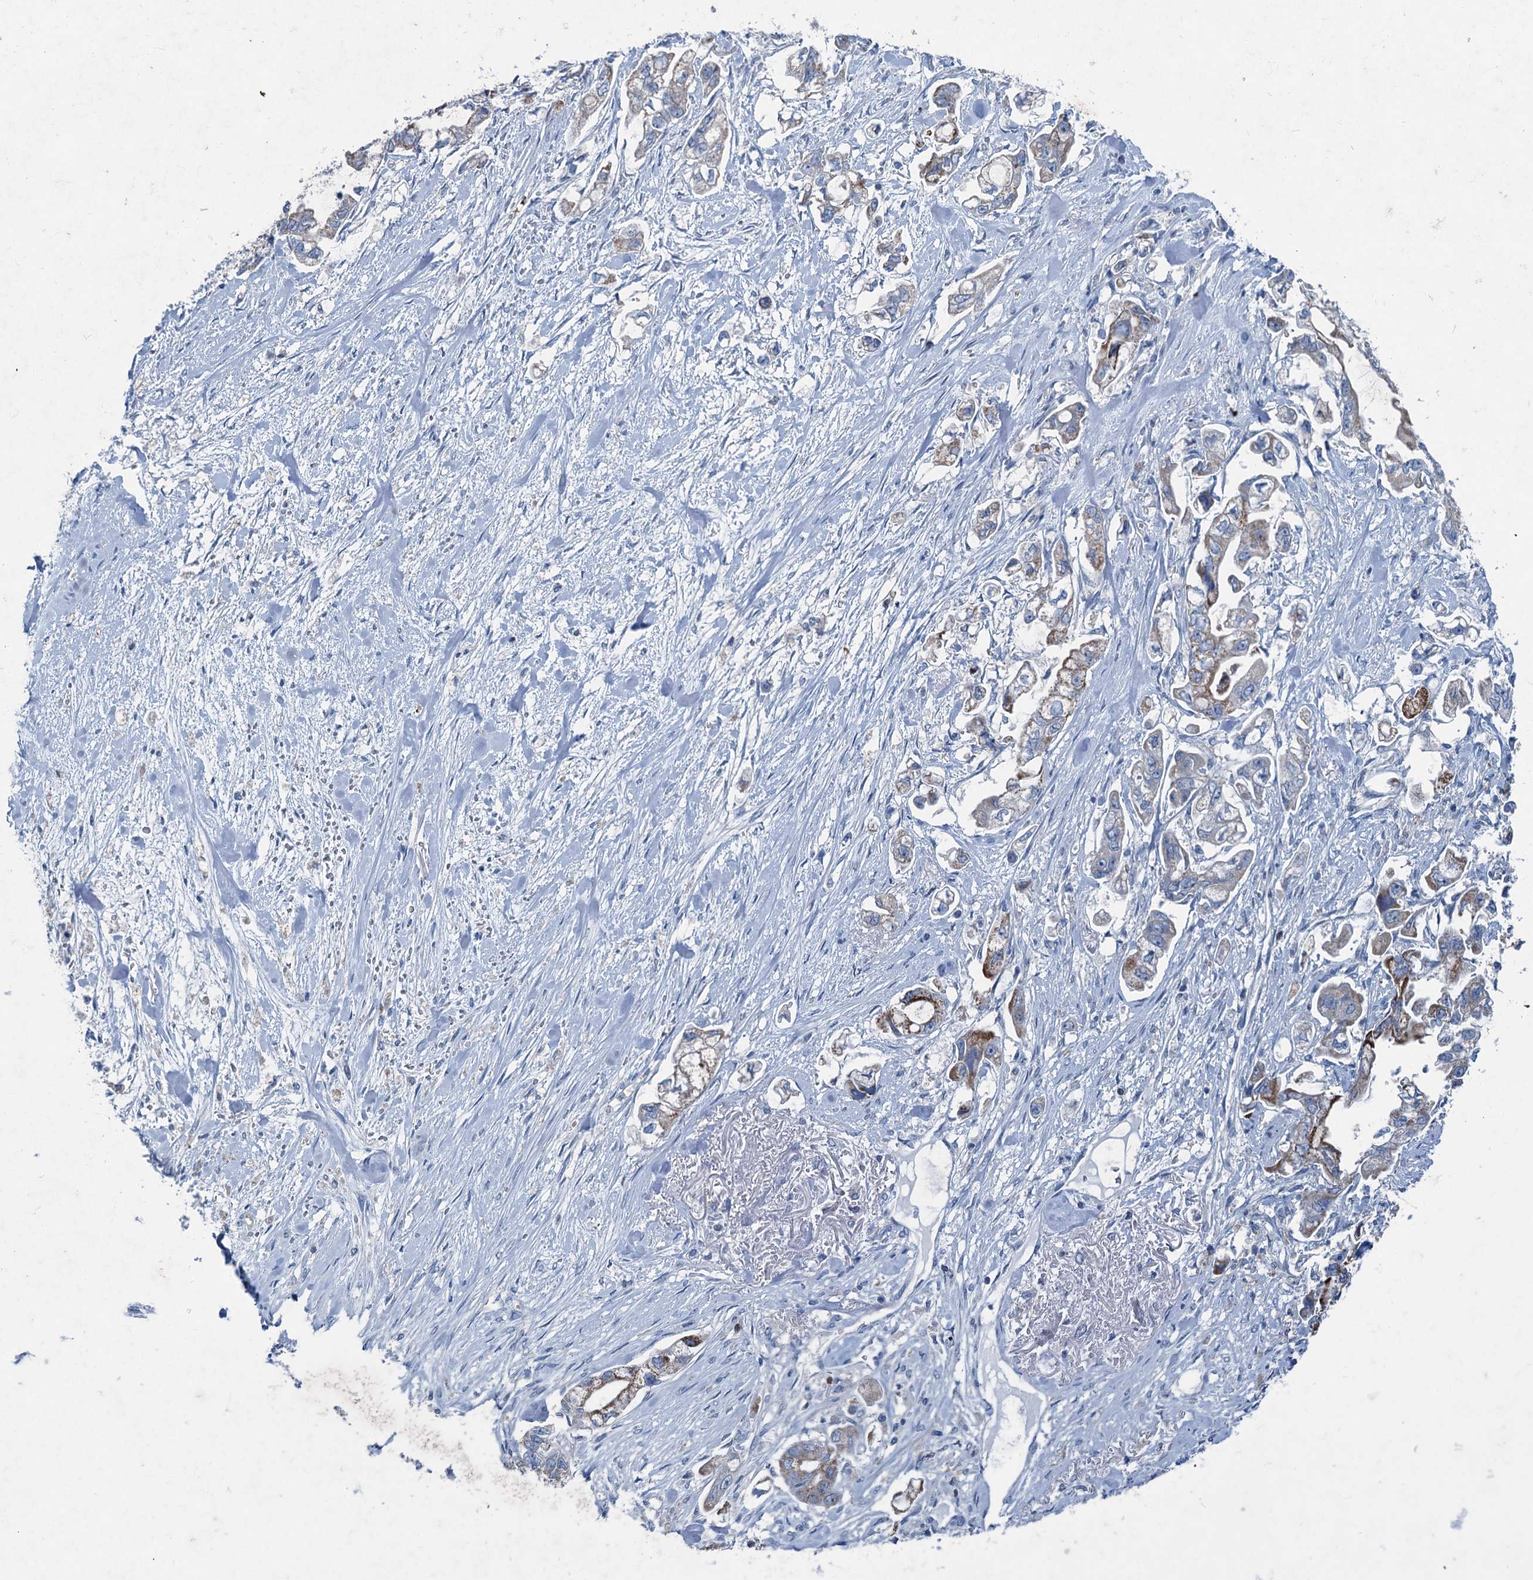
{"staining": {"intensity": "moderate", "quantity": "25%-75%", "location": "cytoplasmic/membranous"}, "tissue": "stomach cancer", "cell_type": "Tumor cells", "image_type": "cancer", "snomed": [{"axis": "morphology", "description": "Adenocarcinoma, NOS"}, {"axis": "topography", "description": "Stomach"}], "caption": "About 25%-75% of tumor cells in stomach cancer exhibit moderate cytoplasmic/membranous protein staining as visualized by brown immunohistochemical staining.", "gene": "ELP4", "patient": {"sex": "male", "age": 62}}